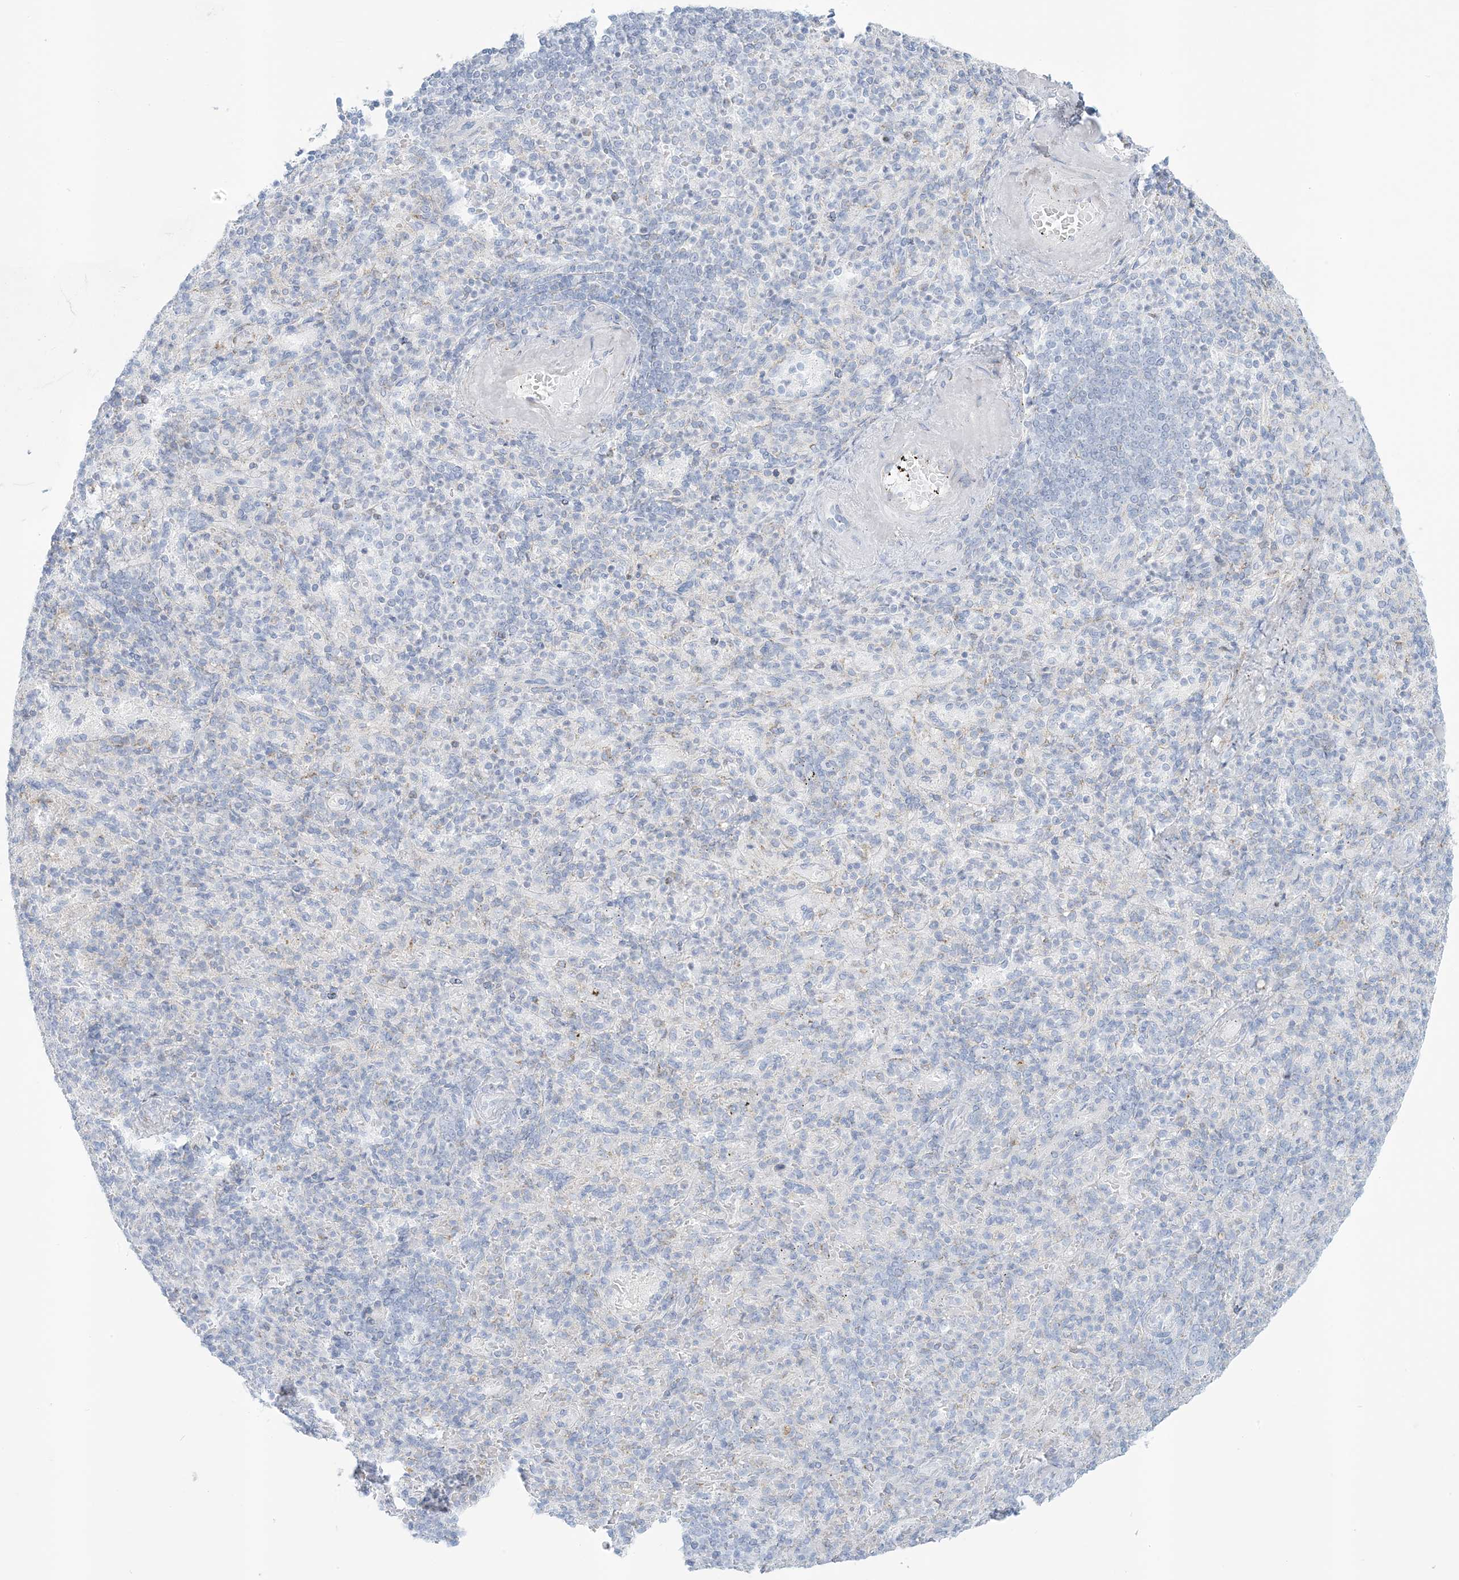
{"staining": {"intensity": "negative", "quantity": "none", "location": "none"}, "tissue": "spleen", "cell_type": "Cells in red pulp", "image_type": "normal", "snomed": [{"axis": "morphology", "description": "Normal tissue, NOS"}, {"axis": "topography", "description": "Spleen"}], "caption": "The micrograph shows no staining of cells in red pulp in normal spleen. (Immunohistochemistry (ihc), brightfield microscopy, high magnification).", "gene": "ZDHHC4", "patient": {"sex": "female", "age": 74}}